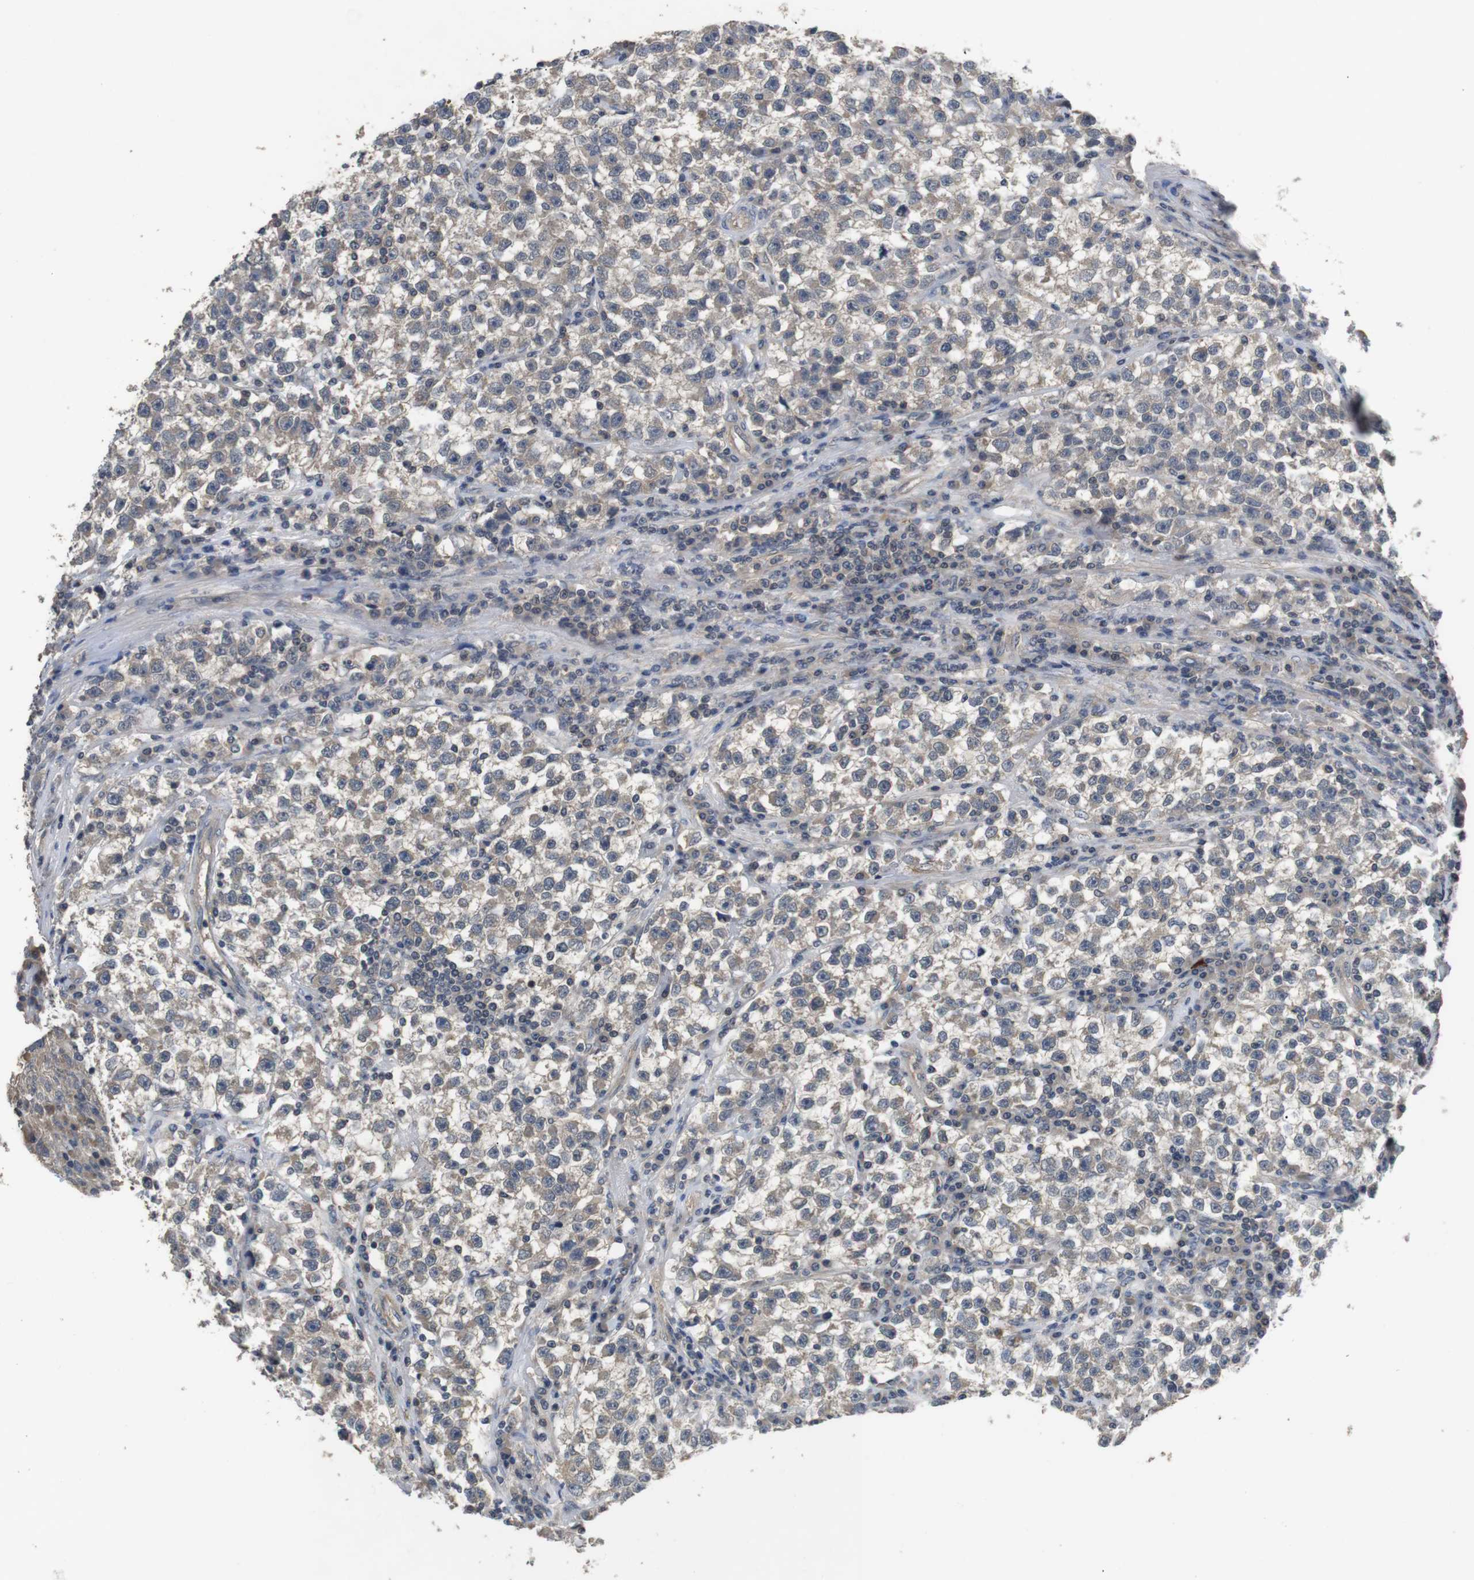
{"staining": {"intensity": "weak", "quantity": "25%-75%", "location": "cytoplasmic/membranous"}, "tissue": "testis cancer", "cell_type": "Tumor cells", "image_type": "cancer", "snomed": [{"axis": "morphology", "description": "Seminoma, NOS"}, {"axis": "topography", "description": "Testis"}], "caption": "Tumor cells show low levels of weak cytoplasmic/membranous positivity in approximately 25%-75% of cells in human testis cancer (seminoma).", "gene": "ADGRL3", "patient": {"sex": "male", "age": 22}}